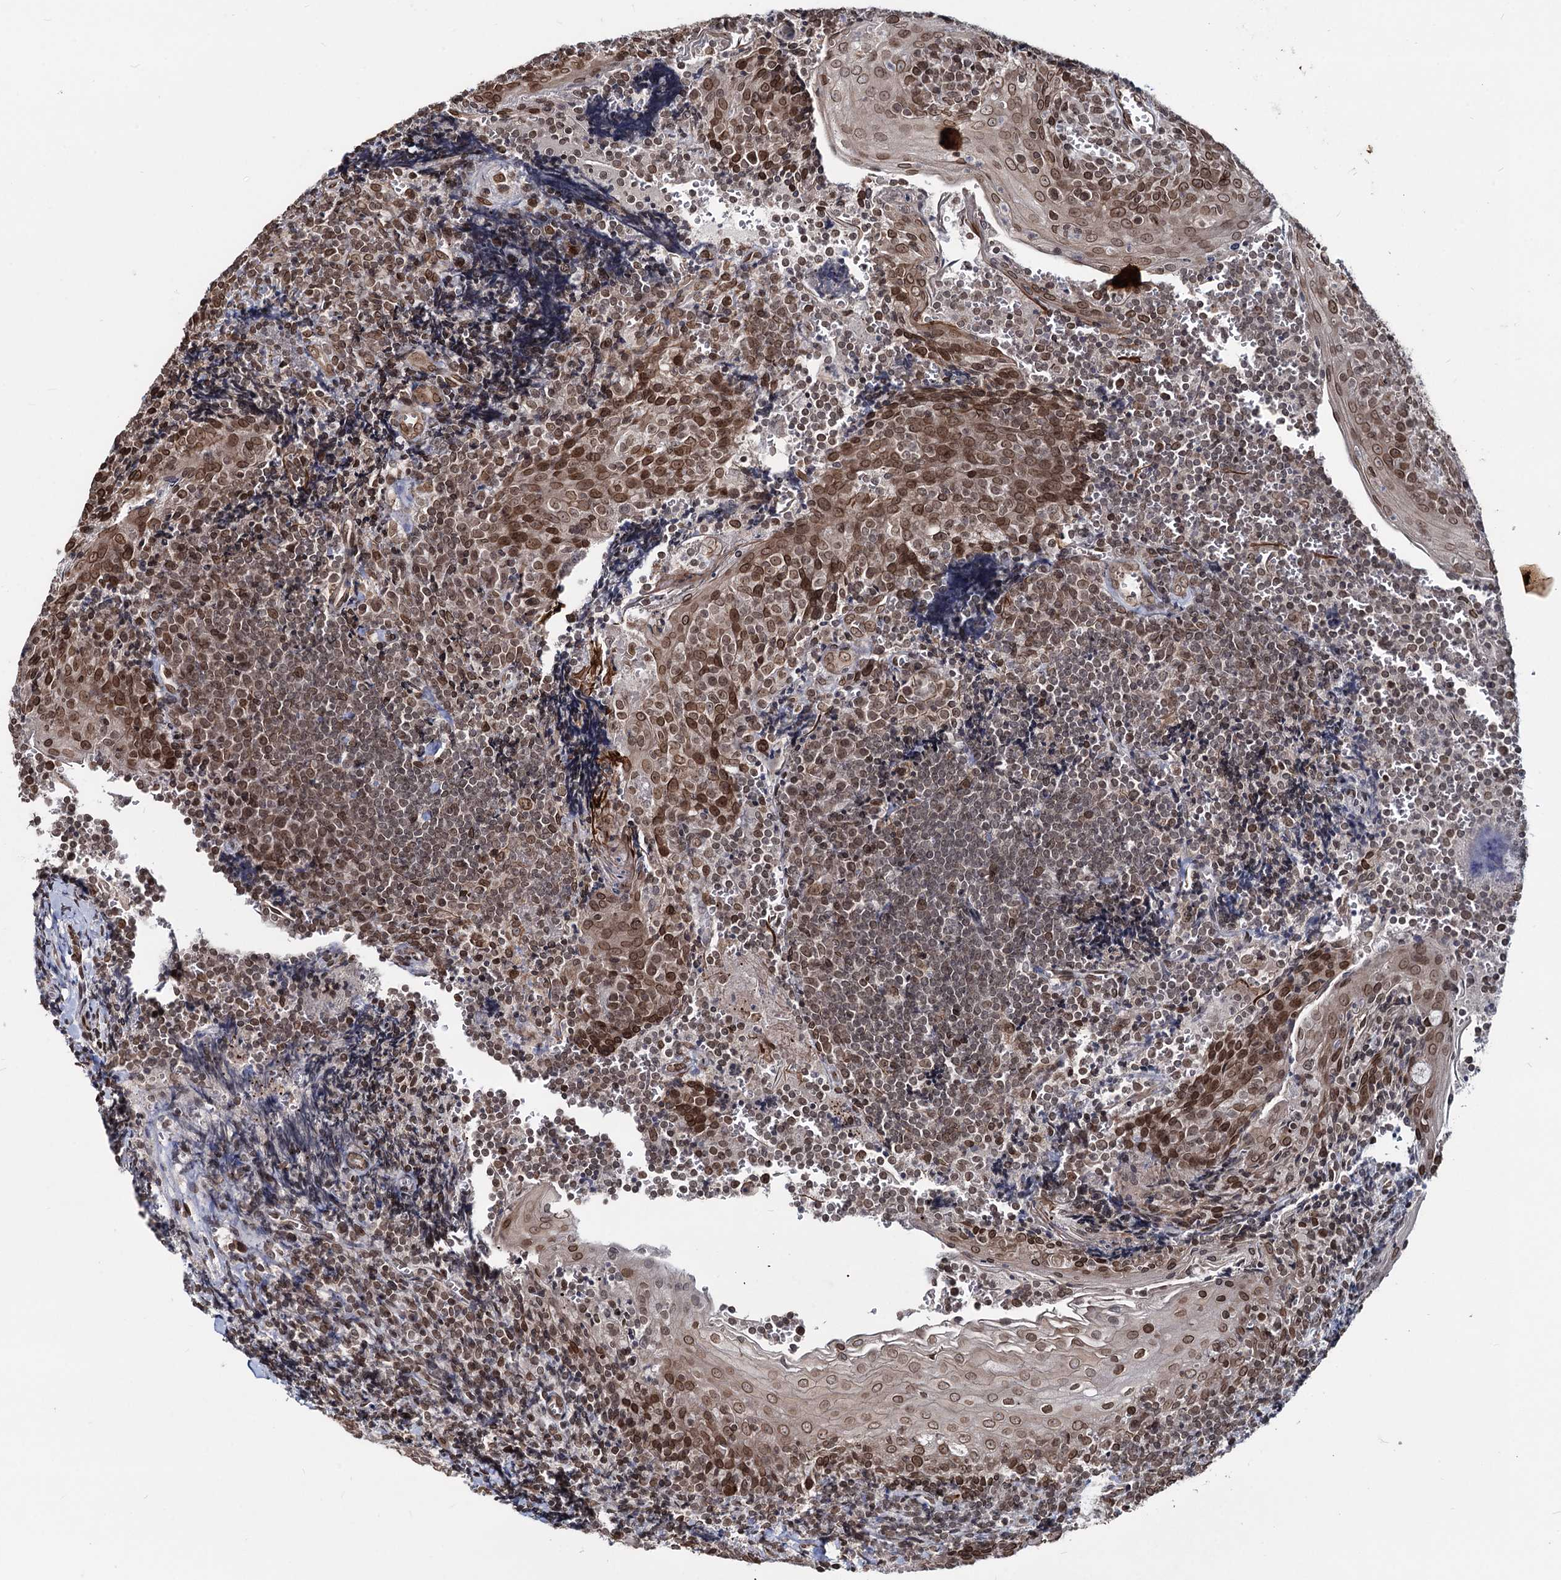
{"staining": {"intensity": "moderate", "quantity": ">75%", "location": "cytoplasmic/membranous,nuclear"}, "tissue": "tonsil", "cell_type": "Germinal center cells", "image_type": "normal", "snomed": [{"axis": "morphology", "description": "Normal tissue, NOS"}, {"axis": "topography", "description": "Tonsil"}], "caption": "The immunohistochemical stain highlights moderate cytoplasmic/membranous,nuclear expression in germinal center cells of normal tonsil.", "gene": "RNF6", "patient": {"sex": "male", "age": 27}}